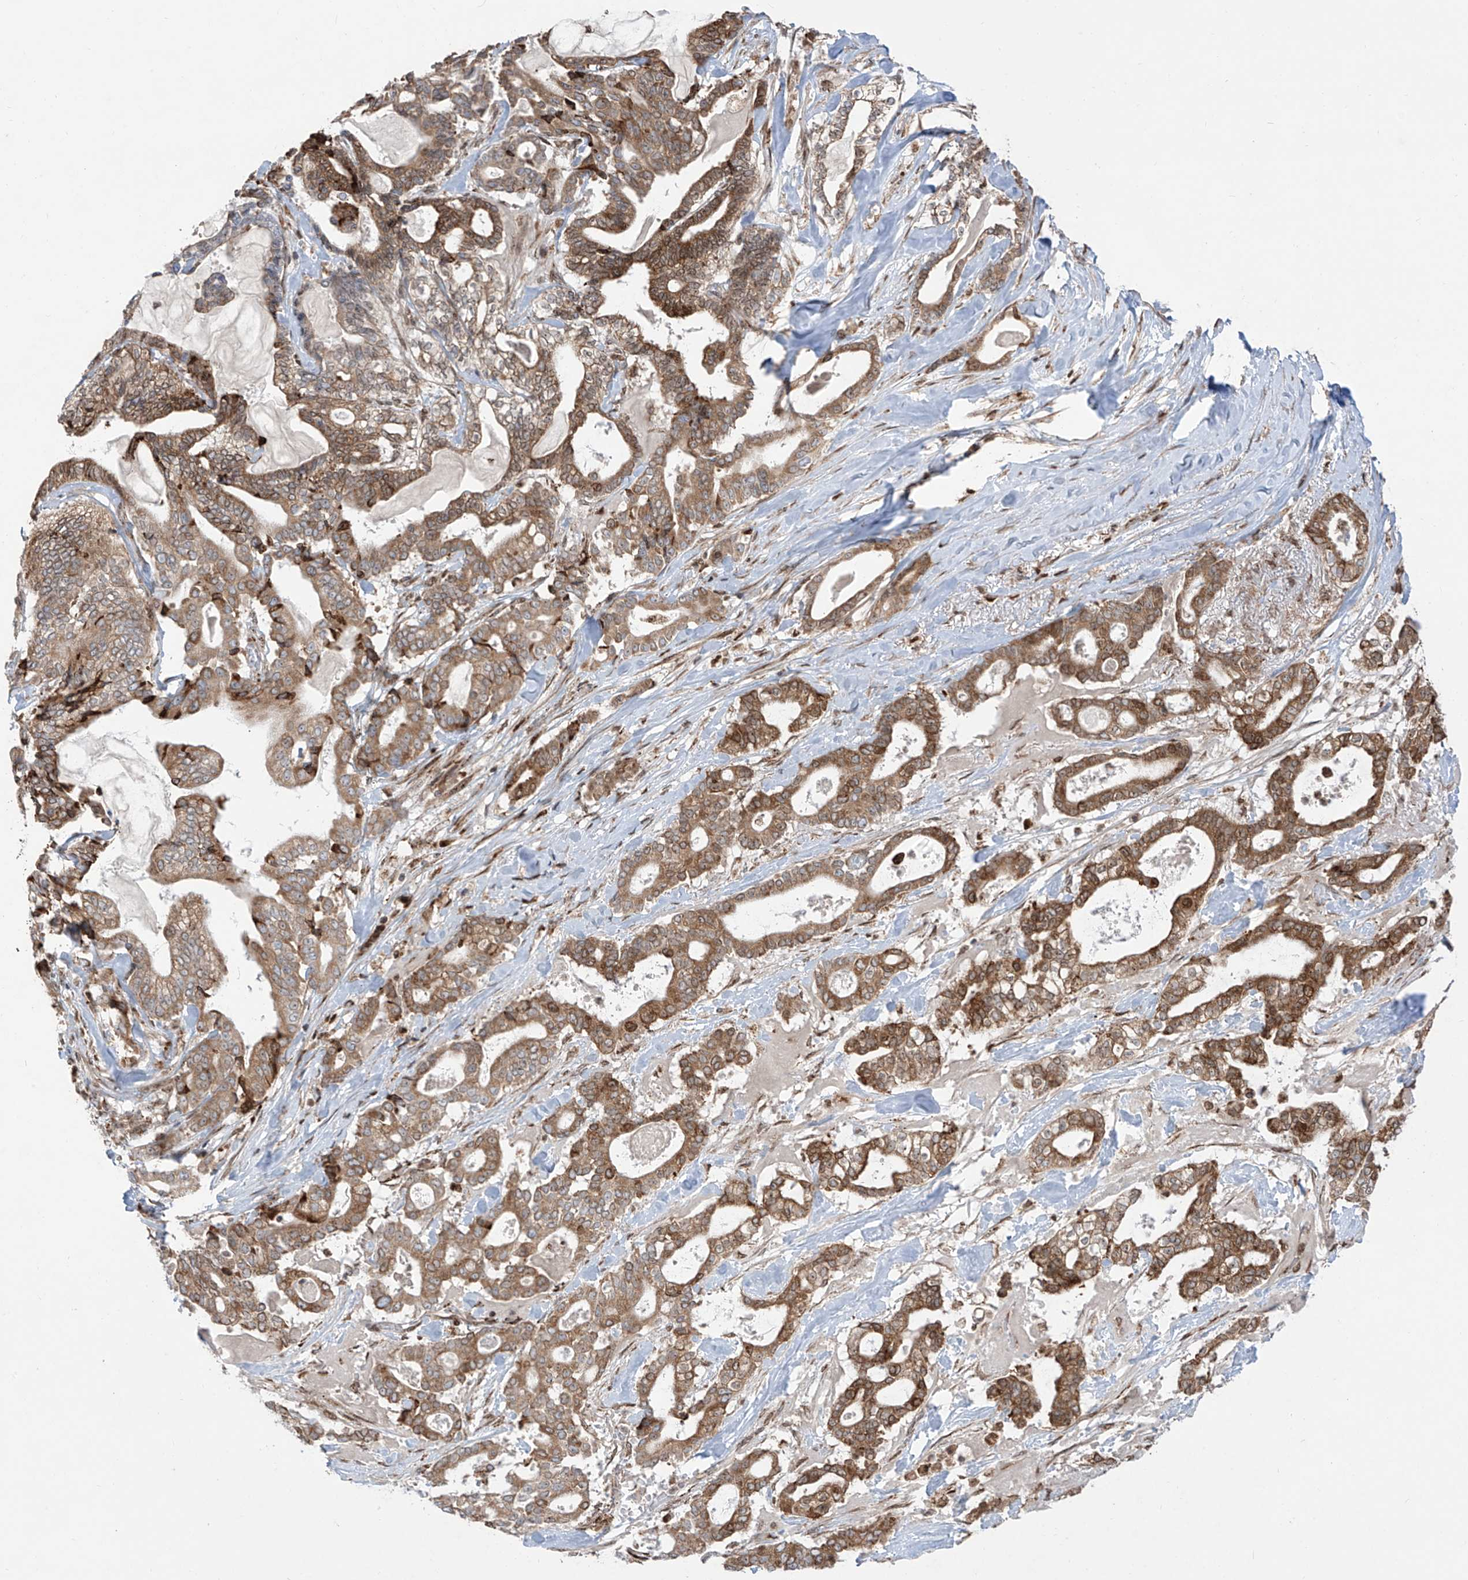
{"staining": {"intensity": "moderate", "quantity": ">75%", "location": "cytoplasmic/membranous"}, "tissue": "pancreatic cancer", "cell_type": "Tumor cells", "image_type": "cancer", "snomed": [{"axis": "morphology", "description": "Adenocarcinoma, NOS"}, {"axis": "topography", "description": "Pancreas"}], "caption": "An image of human pancreatic cancer stained for a protein exhibits moderate cytoplasmic/membranous brown staining in tumor cells.", "gene": "ZBTB8A", "patient": {"sex": "male", "age": 63}}